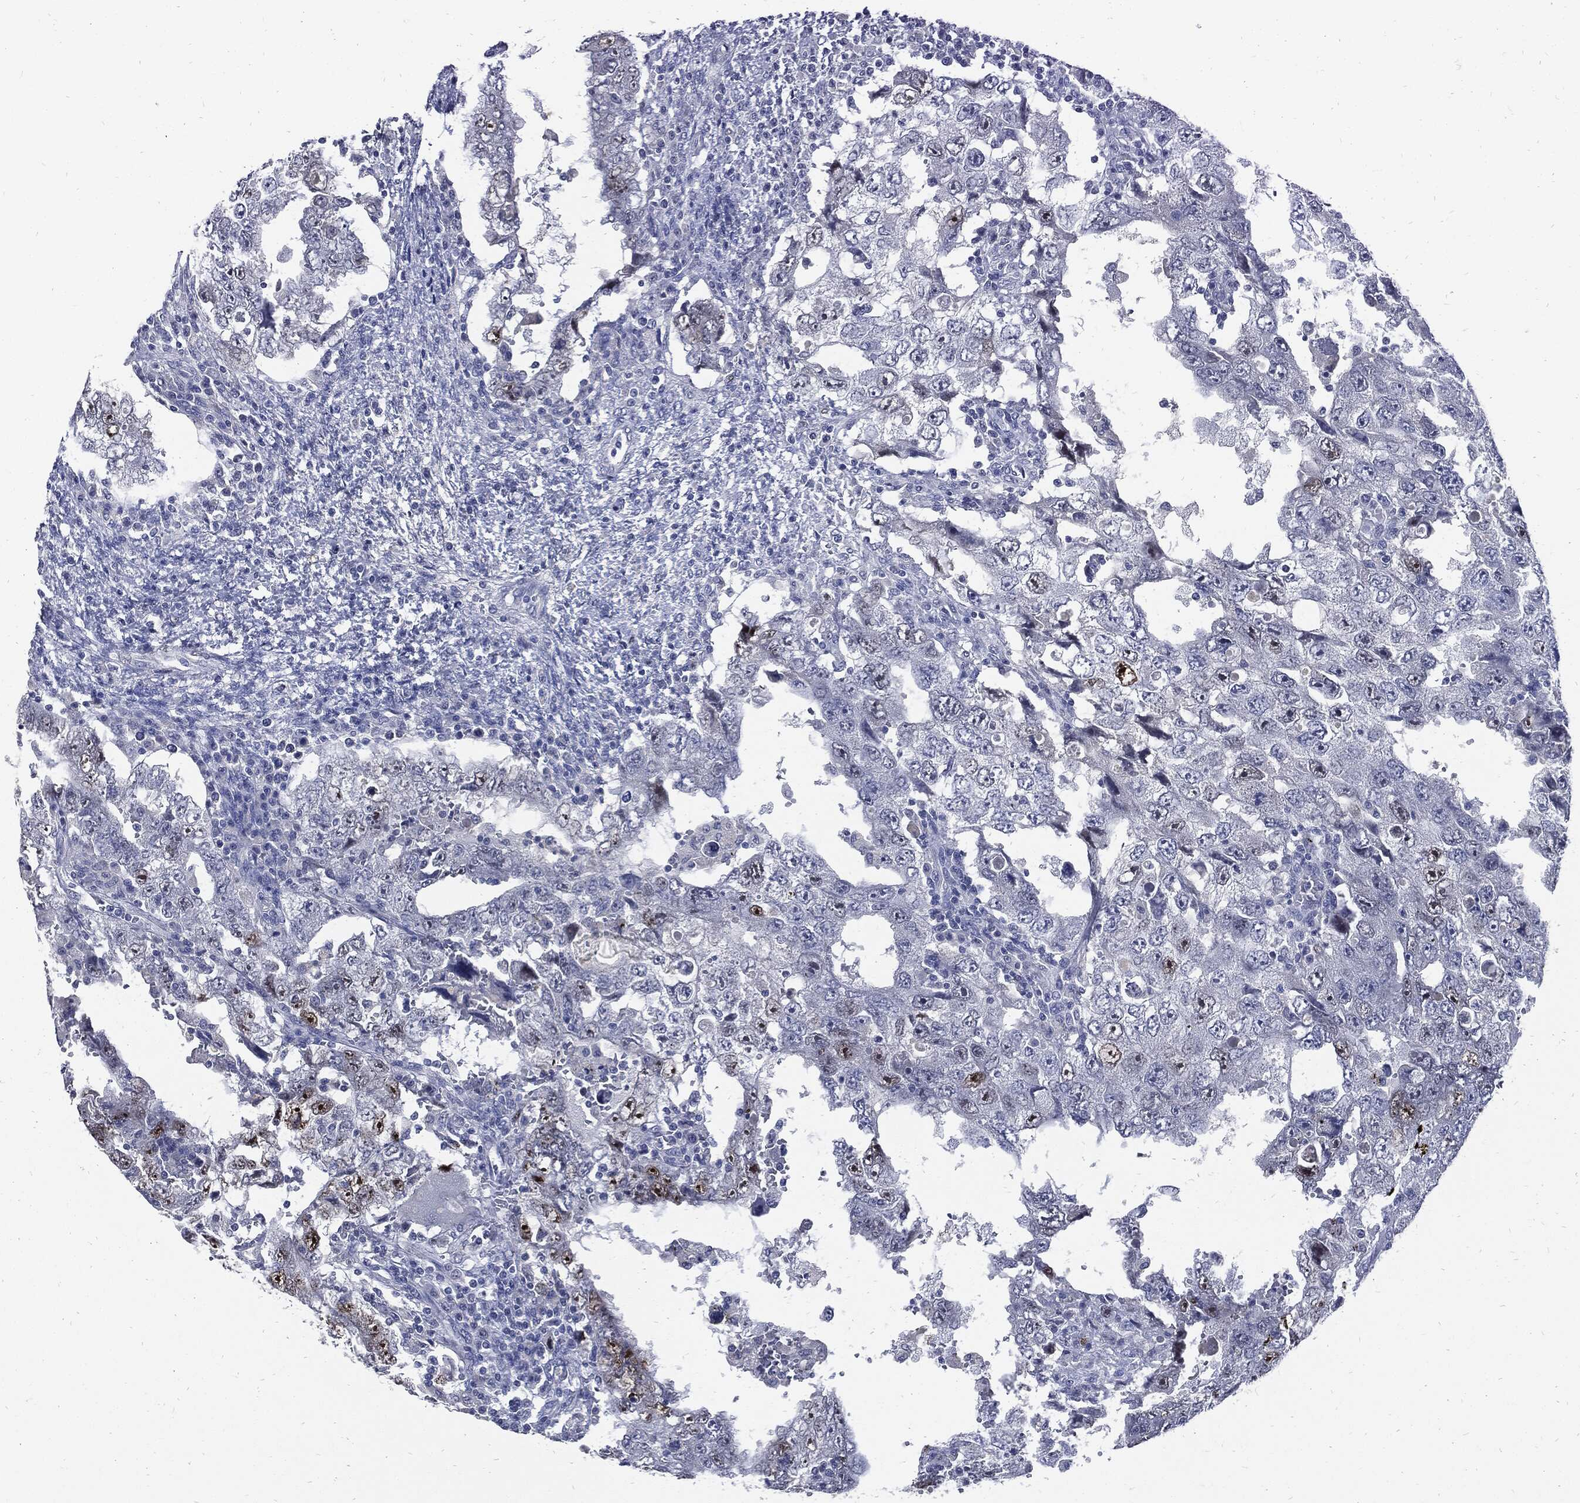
{"staining": {"intensity": "weak", "quantity": "<25%", "location": "nuclear"}, "tissue": "testis cancer", "cell_type": "Tumor cells", "image_type": "cancer", "snomed": [{"axis": "morphology", "description": "Carcinoma, Embryonal, NOS"}, {"axis": "topography", "description": "Testis"}], "caption": "Tumor cells are negative for brown protein staining in testis cancer. (Stains: DAB immunohistochemistry with hematoxylin counter stain, Microscopy: brightfield microscopy at high magnification).", "gene": "NBN", "patient": {"sex": "male", "age": 26}}